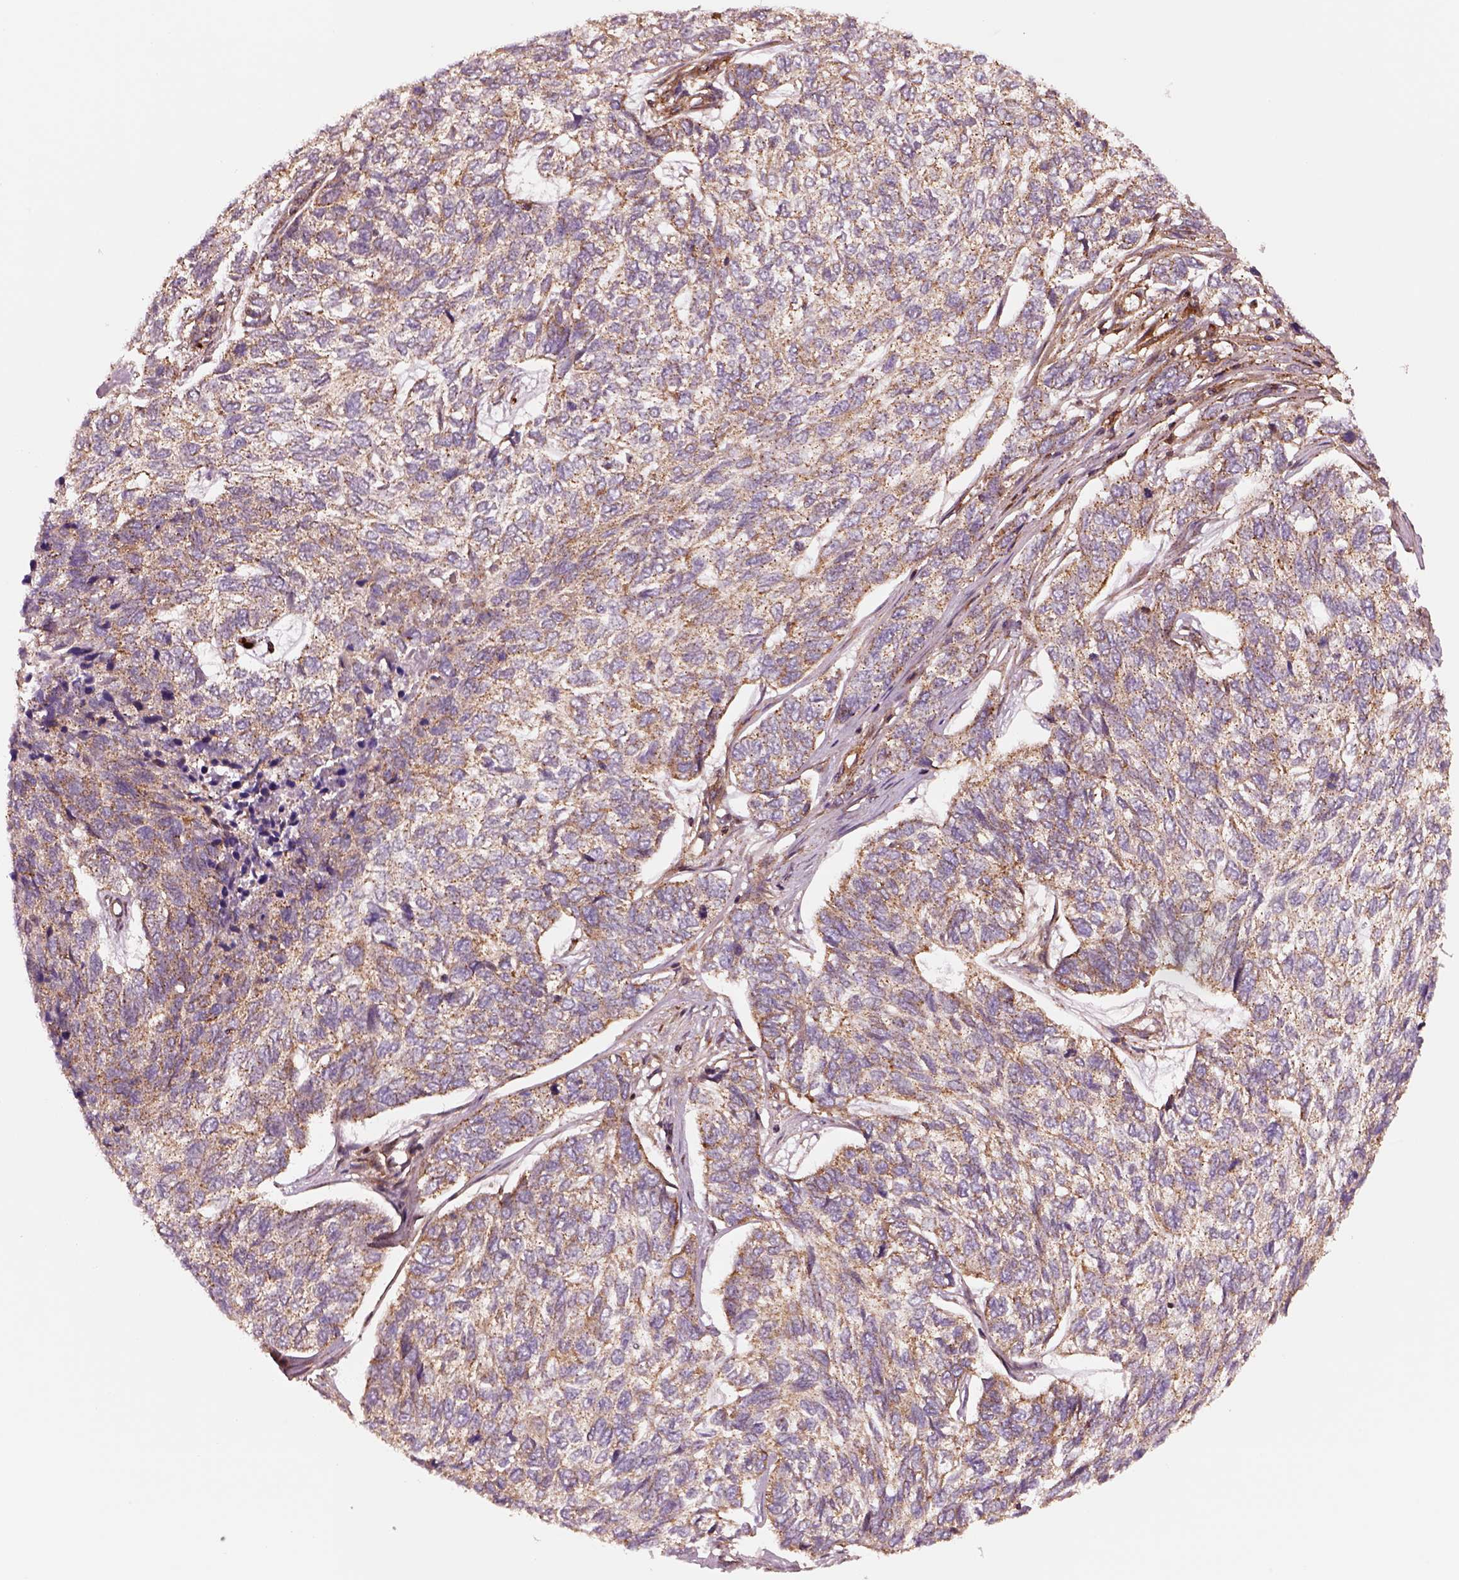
{"staining": {"intensity": "weak", "quantity": ">75%", "location": "cytoplasmic/membranous"}, "tissue": "skin cancer", "cell_type": "Tumor cells", "image_type": "cancer", "snomed": [{"axis": "morphology", "description": "Basal cell carcinoma"}, {"axis": "topography", "description": "Skin"}], "caption": "Skin basal cell carcinoma tissue demonstrates weak cytoplasmic/membranous expression in approximately >75% of tumor cells, visualized by immunohistochemistry.", "gene": "WASHC2A", "patient": {"sex": "female", "age": 65}}